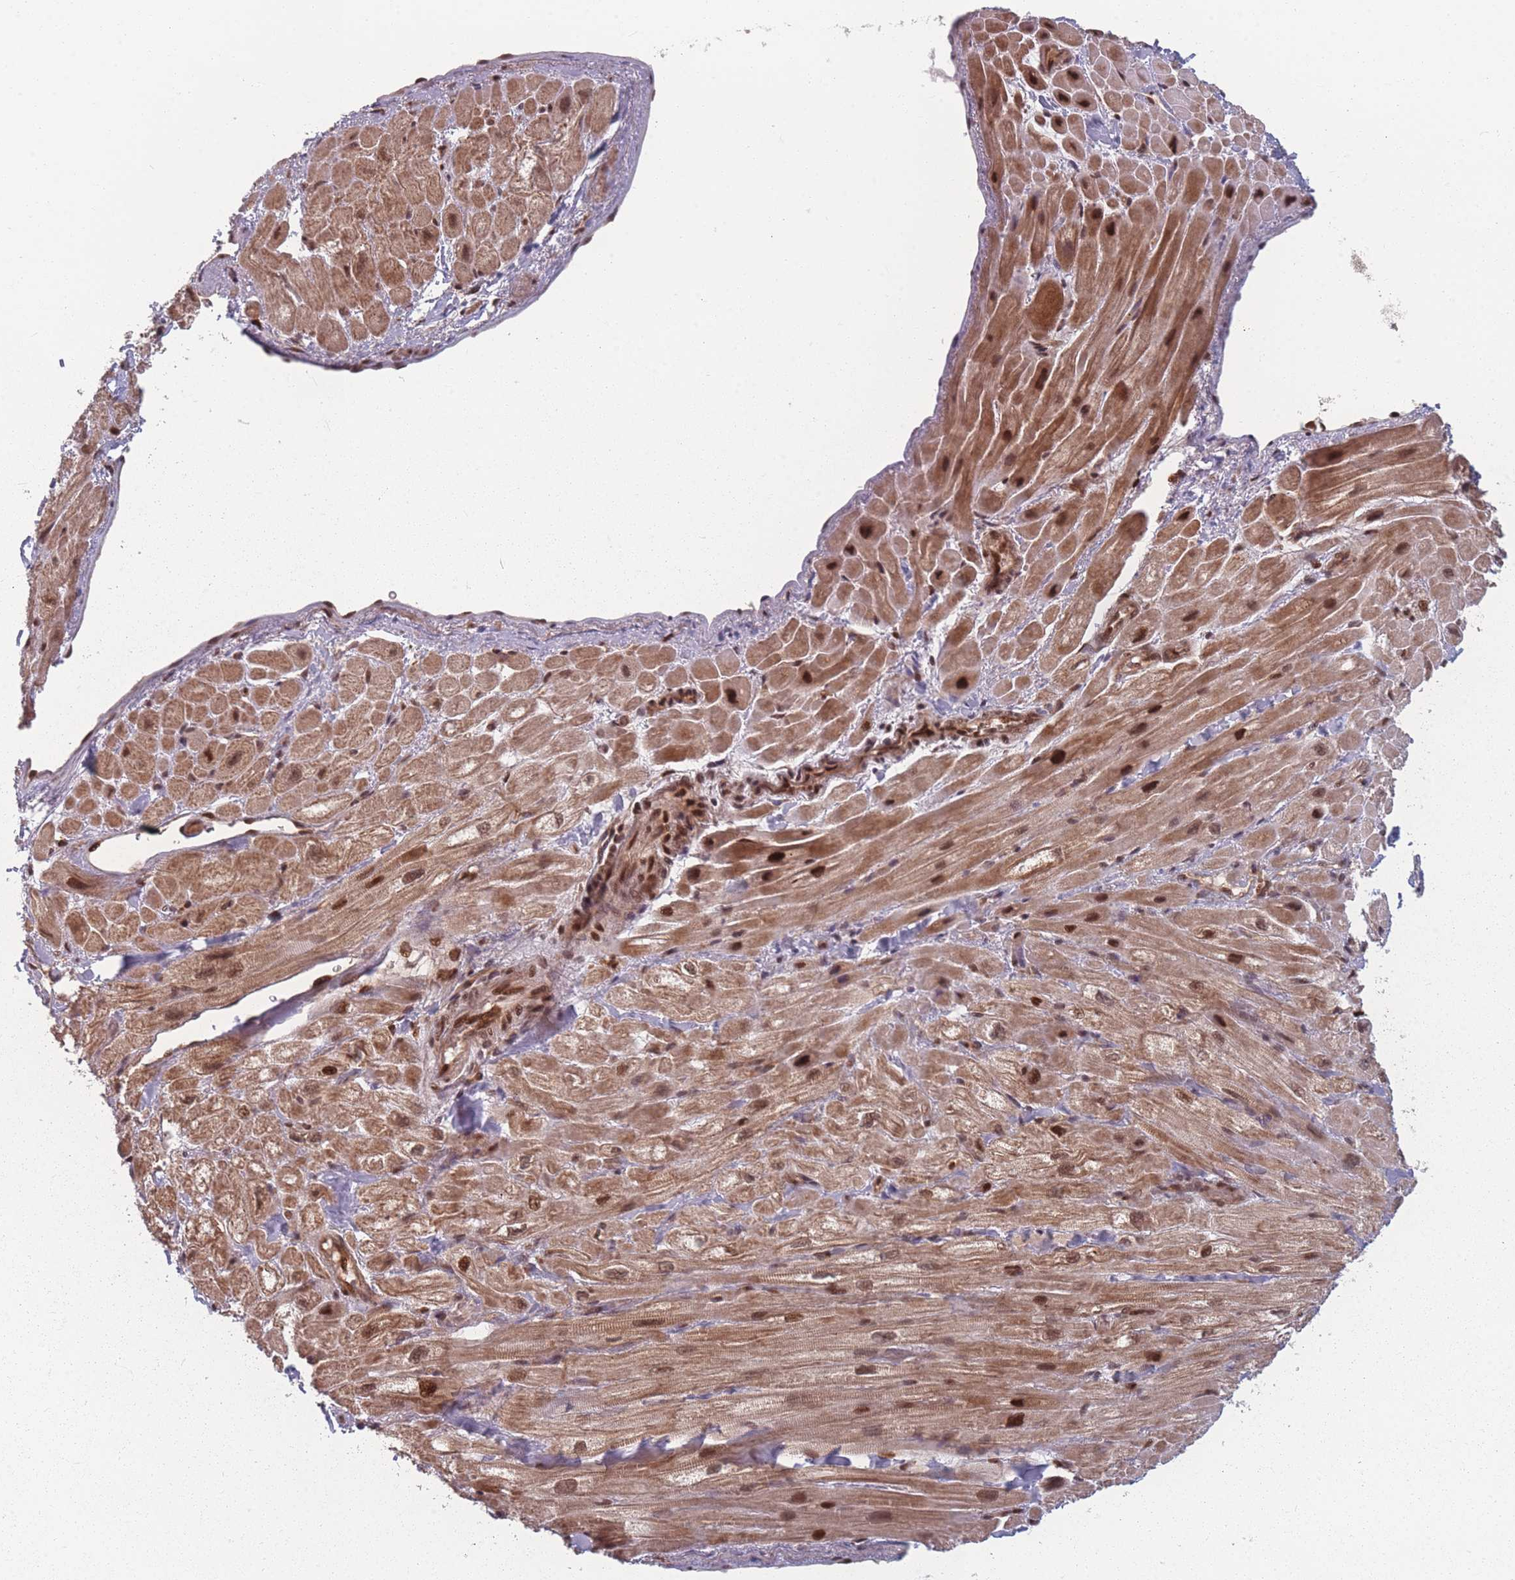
{"staining": {"intensity": "moderate", "quantity": ">75%", "location": "cytoplasmic/membranous,nuclear"}, "tissue": "heart muscle", "cell_type": "Cardiomyocytes", "image_type": "normal", "snomed": [{"axis": "morphology", "description": "Normal tissue, NOS"}, {"axis": "topography", "description": "Heart"}], "caption": "Protein staining reveals moderate cytoplasmic/membranous,nuclear staining in approximately >75% of cardiomyocytes in normal heart muscle.", "gene": "WDR55", "patient": {"sex": "male", "age": 65}}